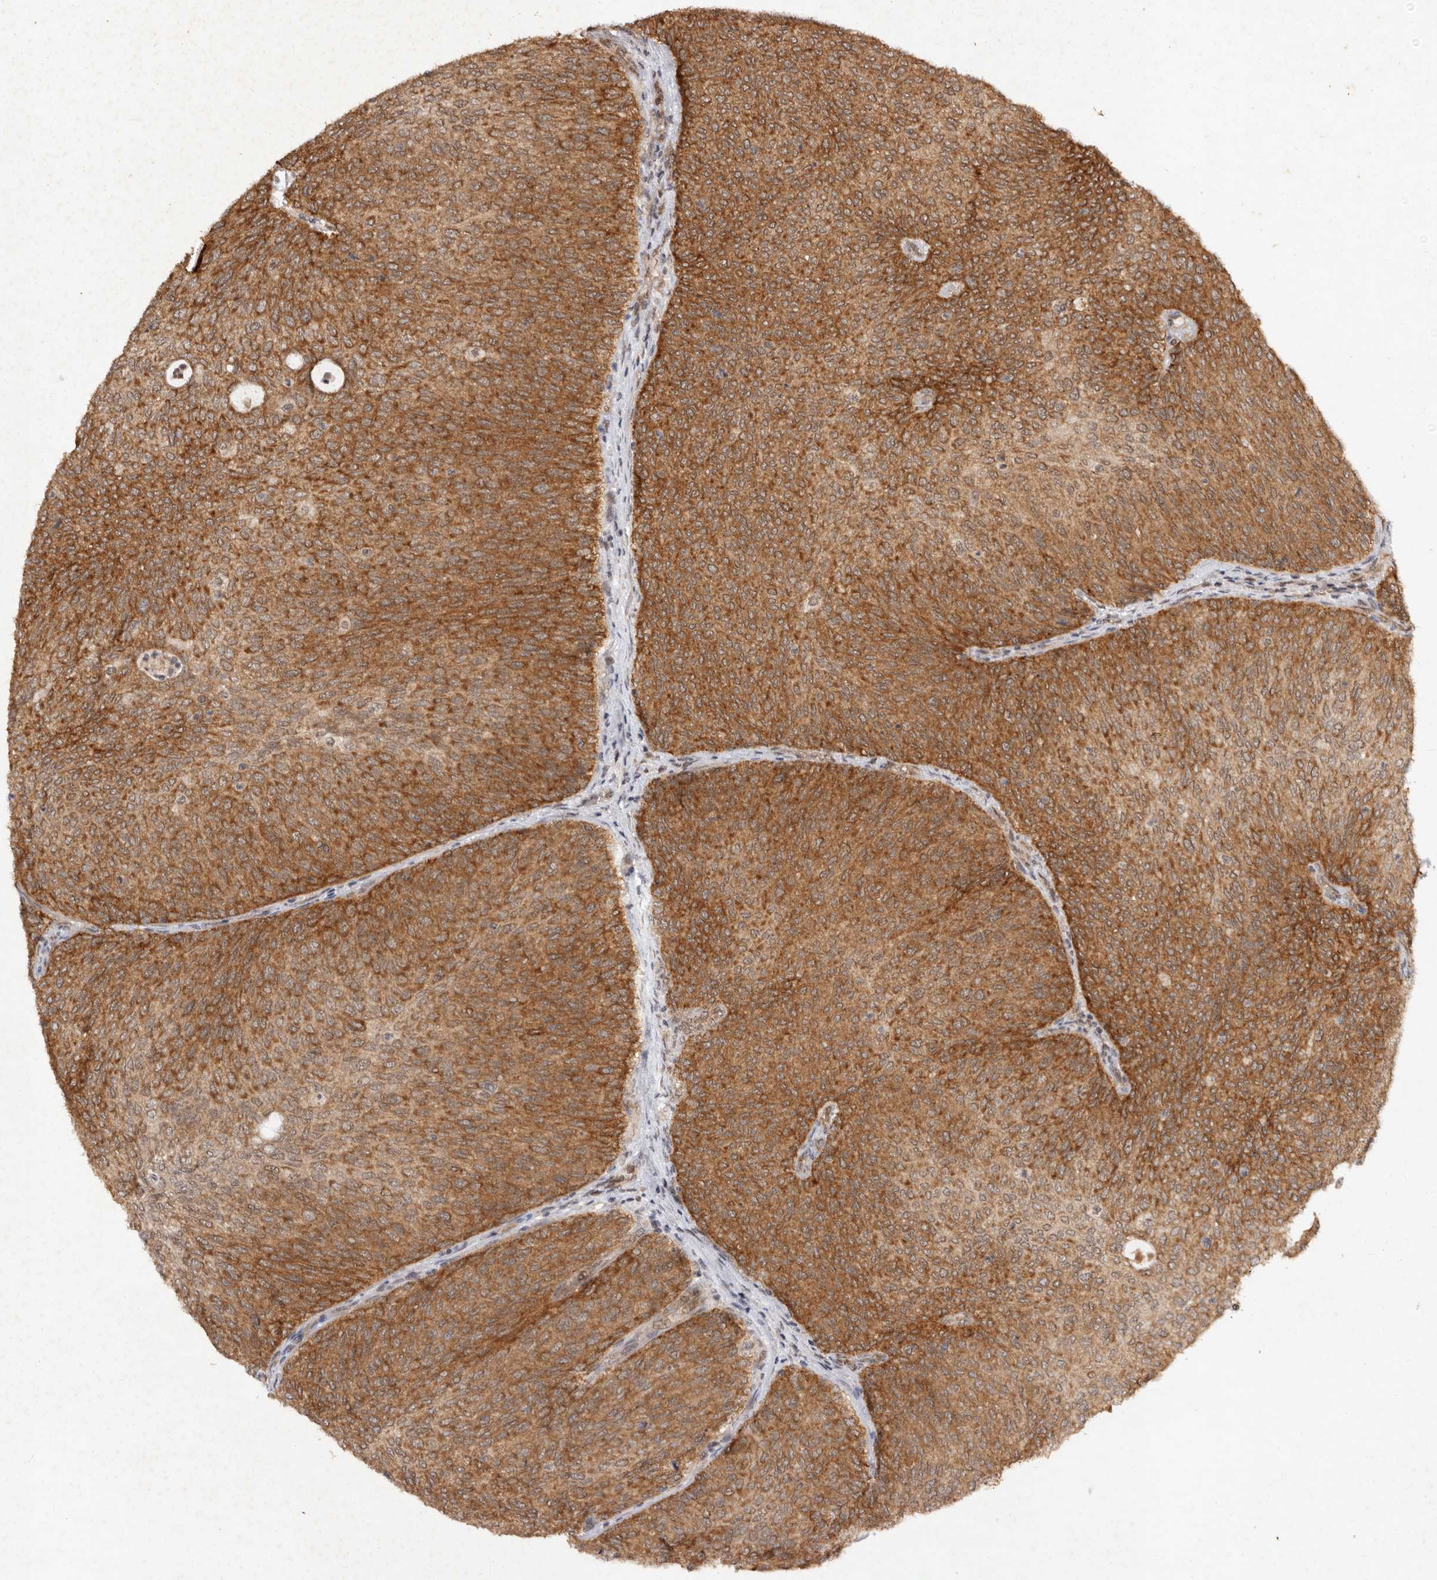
{"staining": {"intensity": "moderate", "quantity": ">75%", "location": "cytoplasmic/membranous"}, "tissue": "urothelial cancer", "cell_type": "Tumor cells", "image_type": "cancer", "snomed": [{"axis": "morphology", "description": "Urothelial carcinoma, Low grade"}, {"axis": "topography", "description": "Urinary bladder"}], "caption": "This photomicrograph shows urothelial cancer stained with immunohistochemistry (IHC) to label a protein in brown. The cytoplasmic/membranous of tumor cells show moderate positivity for the protein. Nuclei are counter-stained blue.", "gene": "TARS2", "patient": {"sex": "female", "age": 79}}